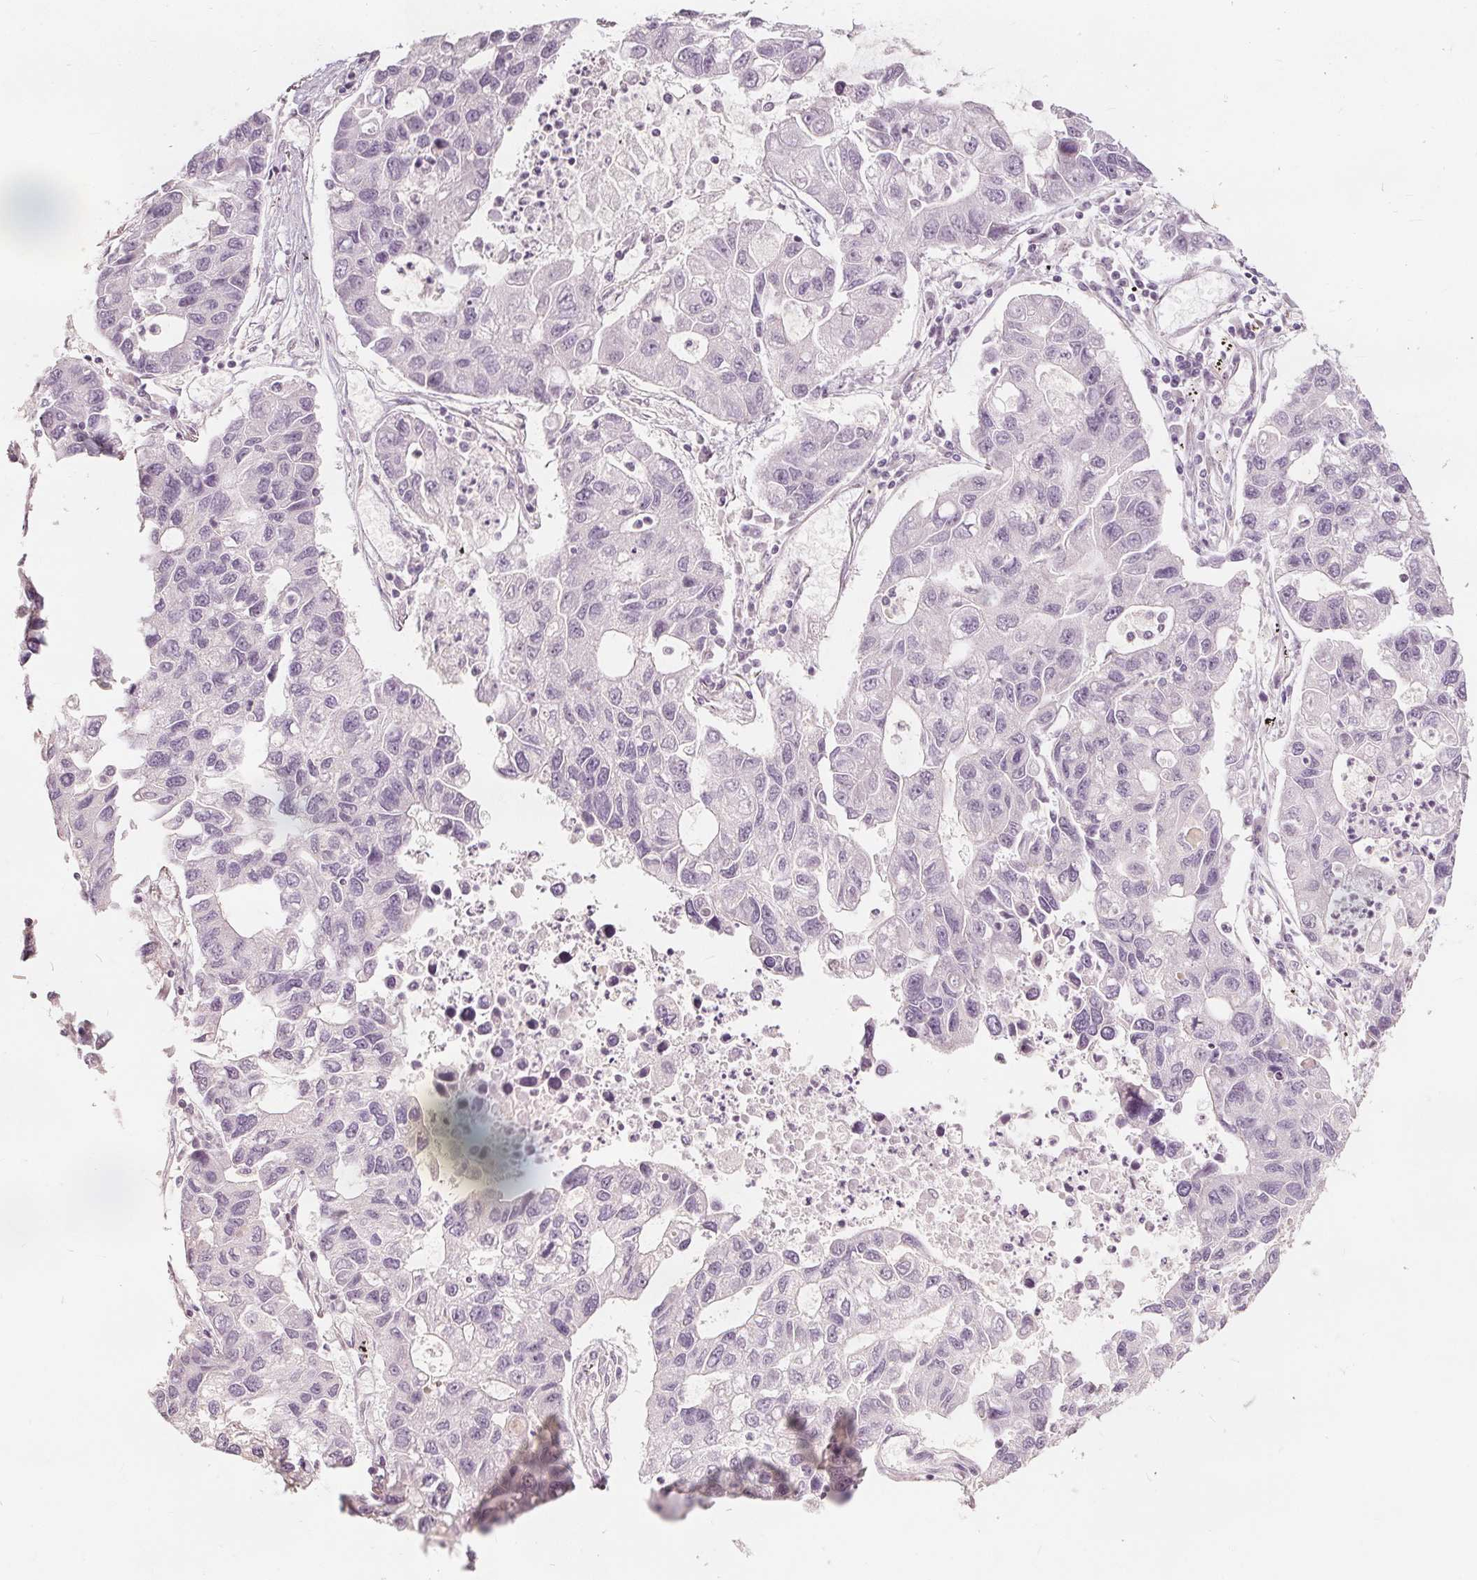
{"staining": {"intensity": "negative", "quantity": "none", "location": "none"}, "tissue": "lung cancer", "cell_type": "Tumor cells", "image_type": "cancer", "snomed": [{"axis": "morphology", "description": "Adenocarcinoma, NOS"}, {"axis": "topography", "description": "Bronchus"}, {"axis": "topography", "description": "Lung"}], "caption": "Tumor cells show no significant protein positivity in lung adenocarcinoma. (Stains: DAB immunohistochemistry with hematoxylin counter stain, Microscopy: brightfield microscopy at high magnification).", "gene": "PTPRT", "patient": {"sex": "female", "age": 51}}